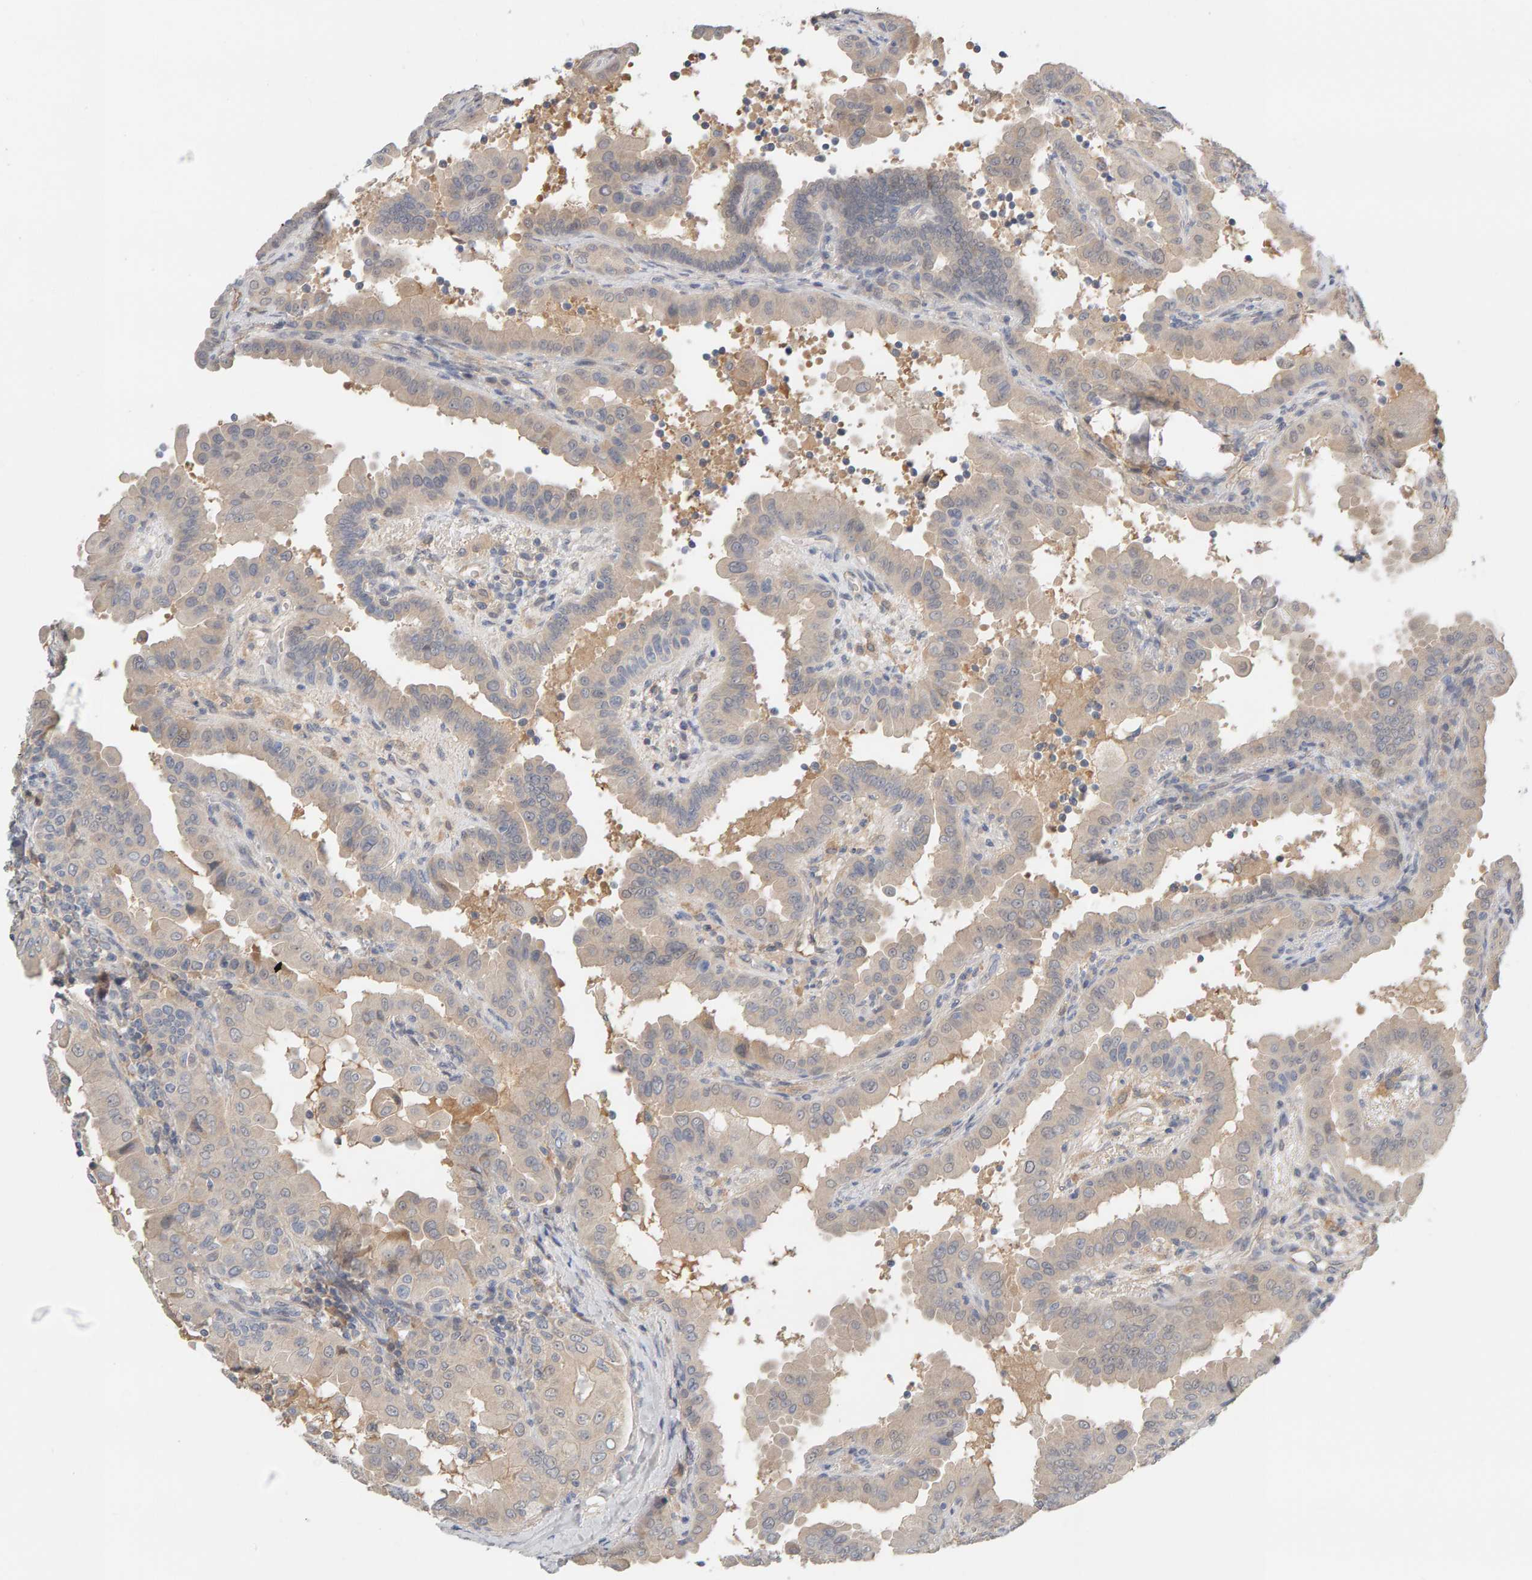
{"staining": {"intensity": "negative", "quantity": "none", "location": "none"}, "tissue": "thyroid cancer", "cell_type": "Tumor cells", "image_type": "cancer", "snomed": [{"axis": "morphology", "description": "Papillary adenocarcinoma, NOS"}, {"axis": "topography", "description": "Thyroid gland"}], "caption": "A micrograph of human thyroid papillary adenocarcinoma is negative for staining in tumor cells.", "gene": "GFUS", "patient": {"sex": "male", "age": 33}}